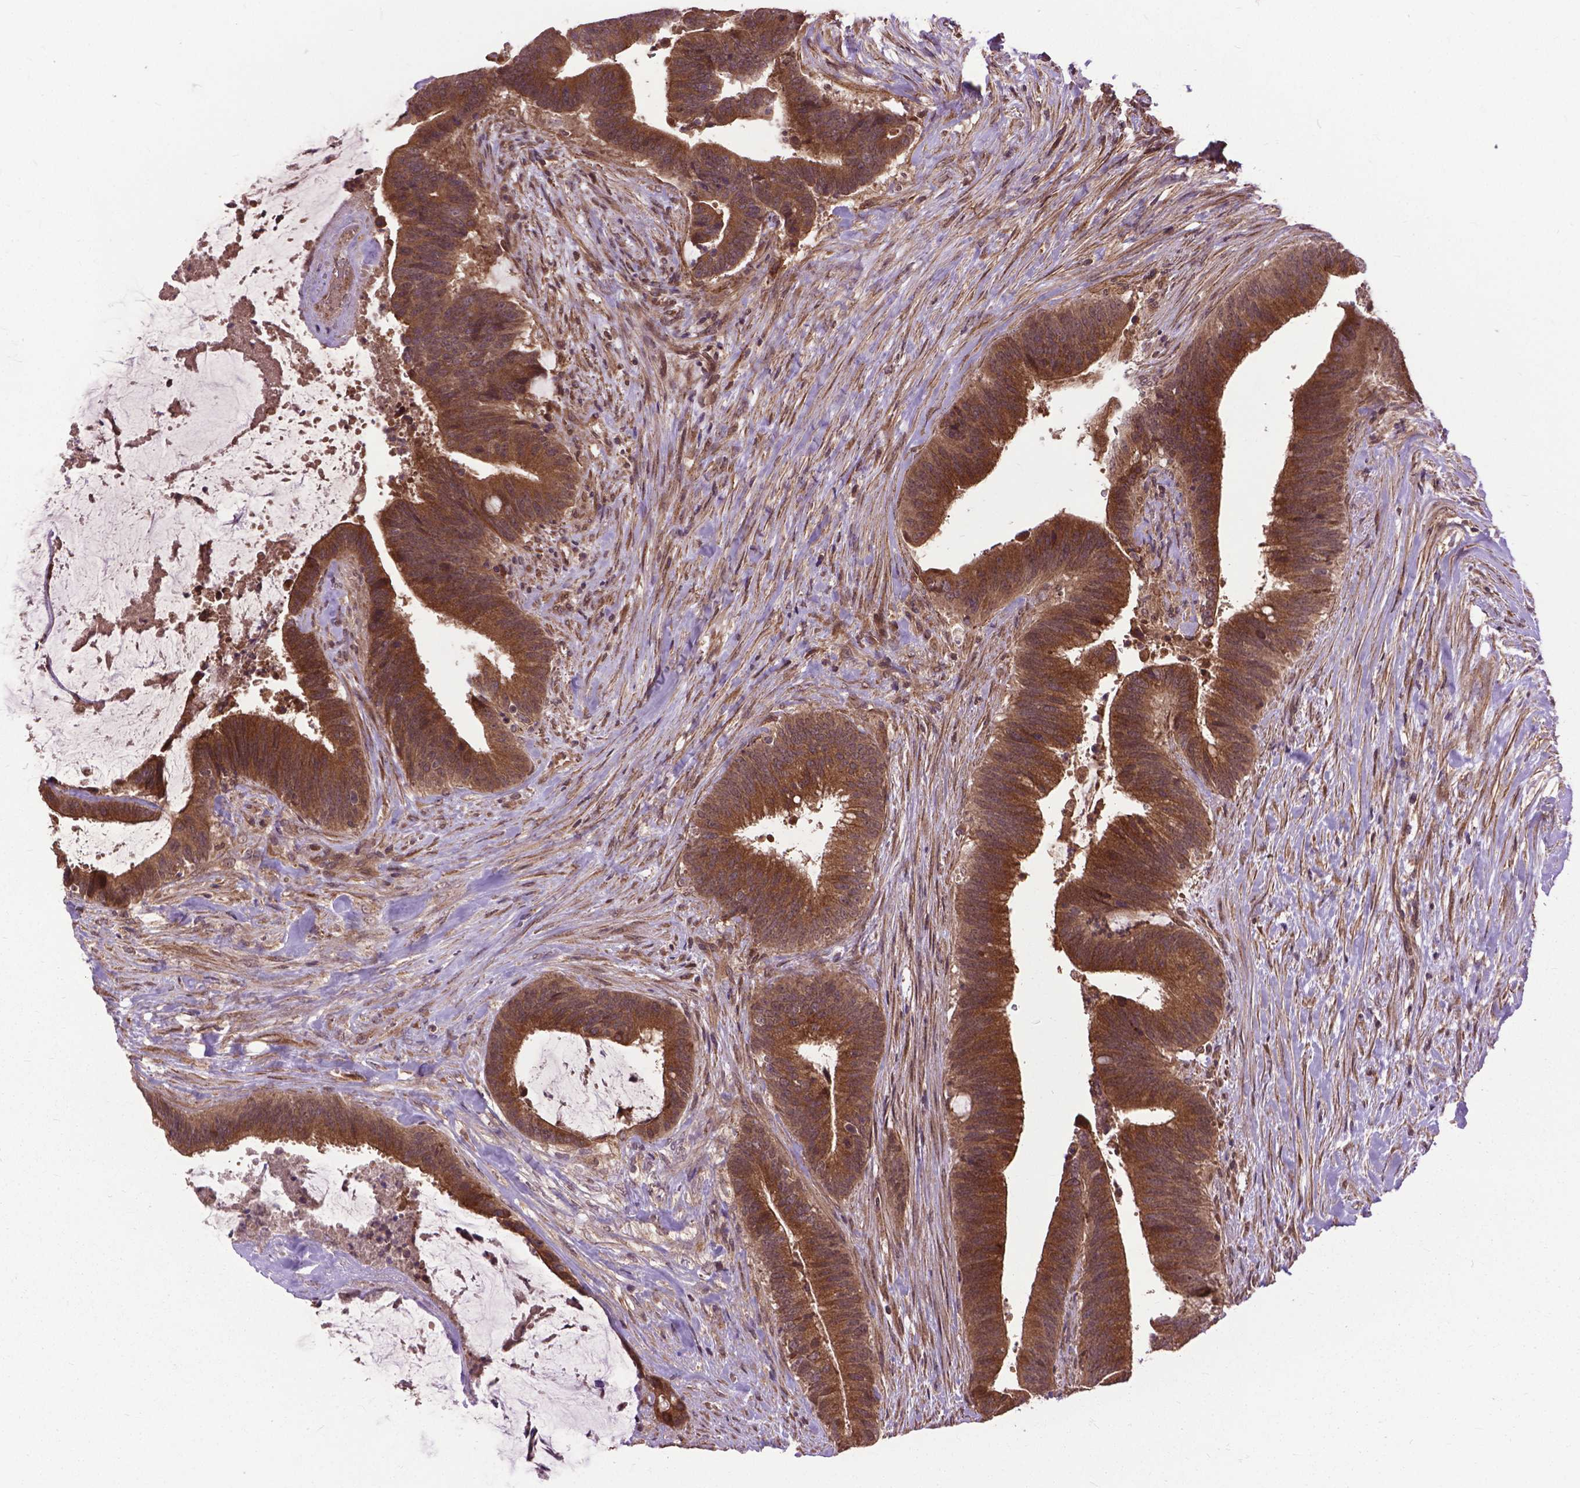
{"staining": {"intensity": "strong", "quantity": ">75%", "location": "cytoplasmic/membranous"}, "tissue": "colorectal cancer", "cell_type": "Tumor cells", "image_type": "cancer", "snomed": [{"axis": "morphology", "description": "Adenocarcinoma, NOS"}, {"axis": "topography", "description": "Colon"}], "caption": "Adenocarcinoma (colorectal) stained for a protein shows strong cytoplasmic/membranous positivity in tumor cells.", "gene": "ZNF616", "patient": {"sex": "female", "age": 43}}